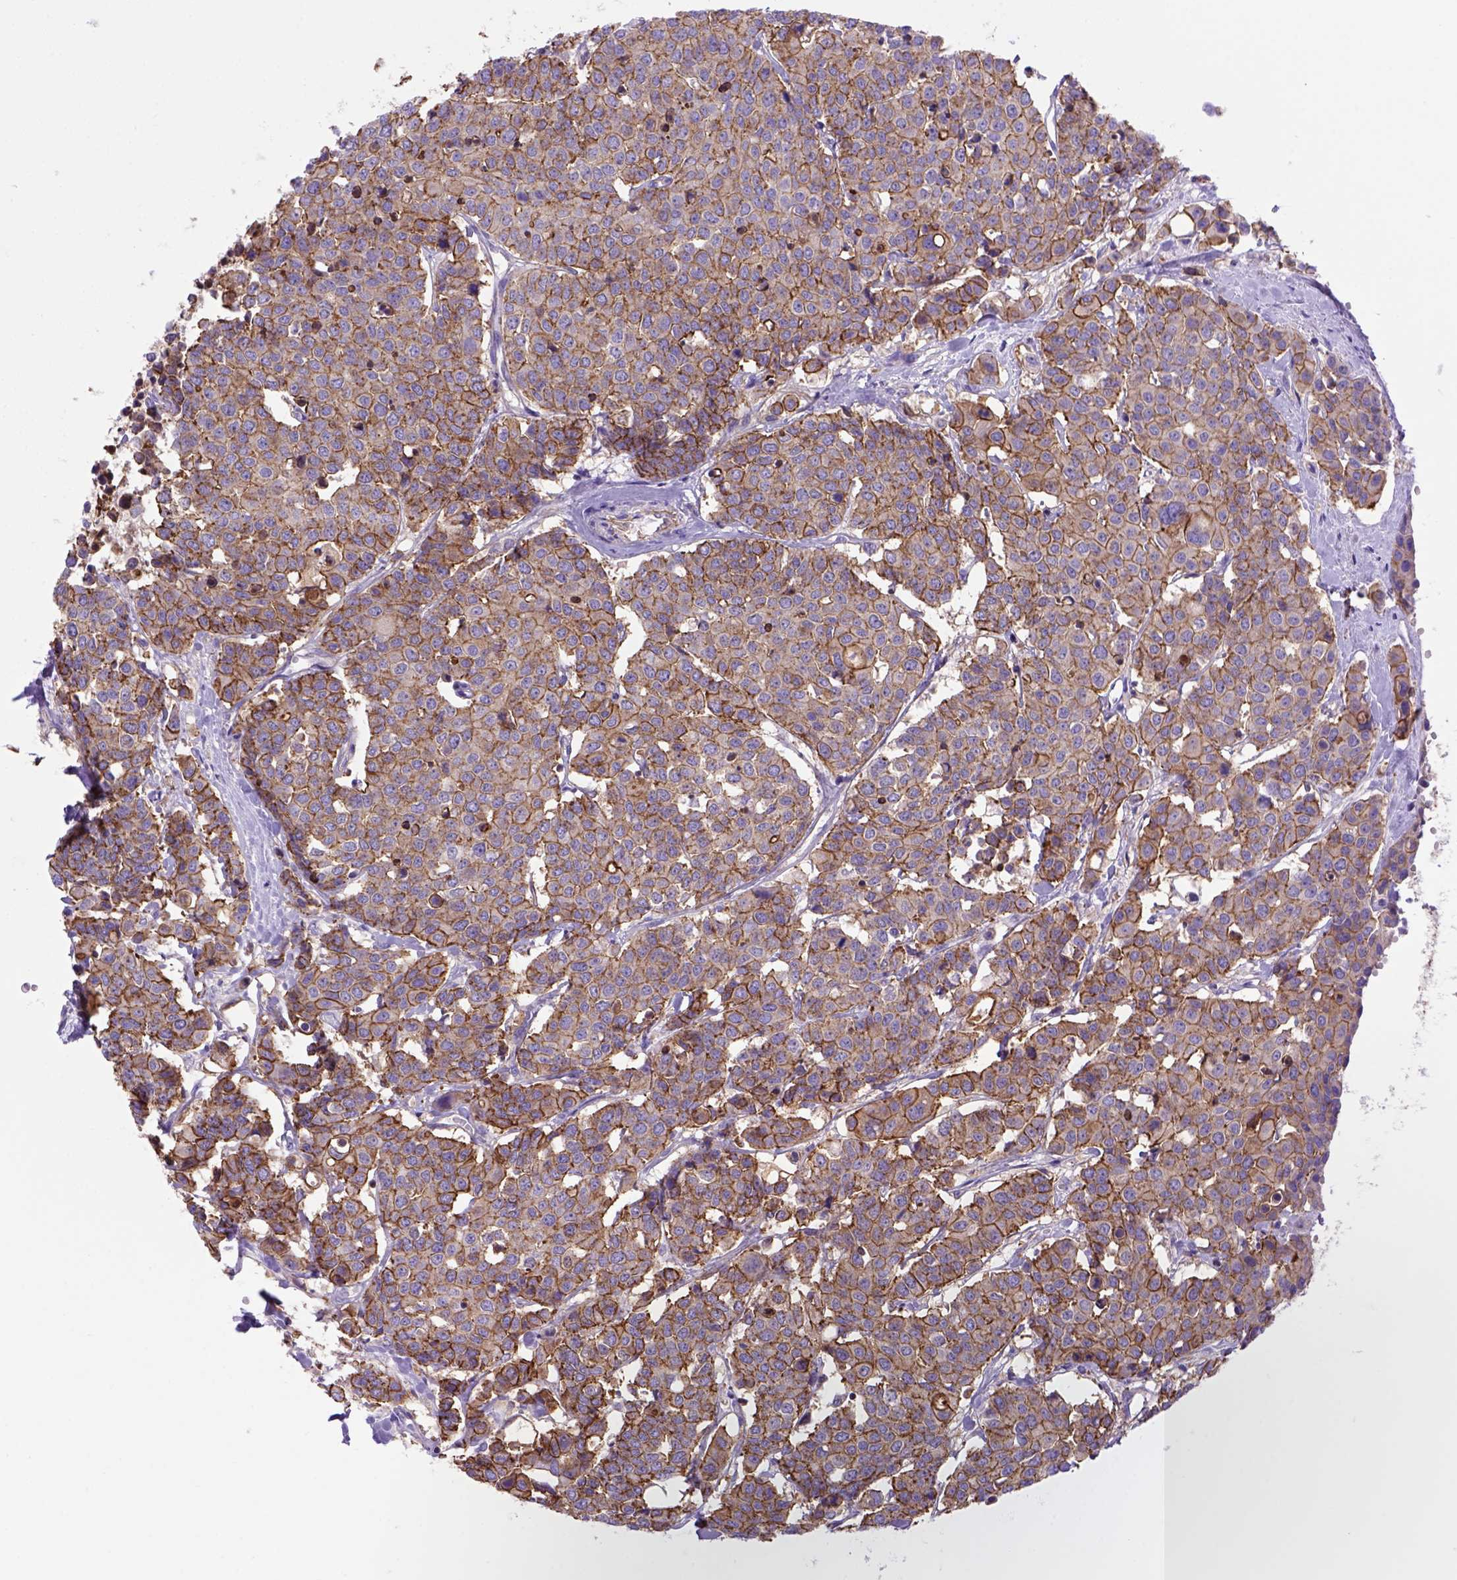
{"staining": {"intensity": "strong", "quantity": ">75%", "location": "cytoplasmic/membranous"}, "tissue": "carcinoid", "cell_type": "Tumor cells", "image_type": "cancer", "snomed": [{"axis": "morphology", "description": "Carcinoid, malignant, NOS"}, {"axis": "topography", "description": "Colon"}], "caption": "A photomicrograph of malignant carcinoid stained for a protein displays strong cytoplasmic/membranous brown staining in tumor cells.", "gene": "PEX12", "patient": {"sex": "male", "age": 81}}